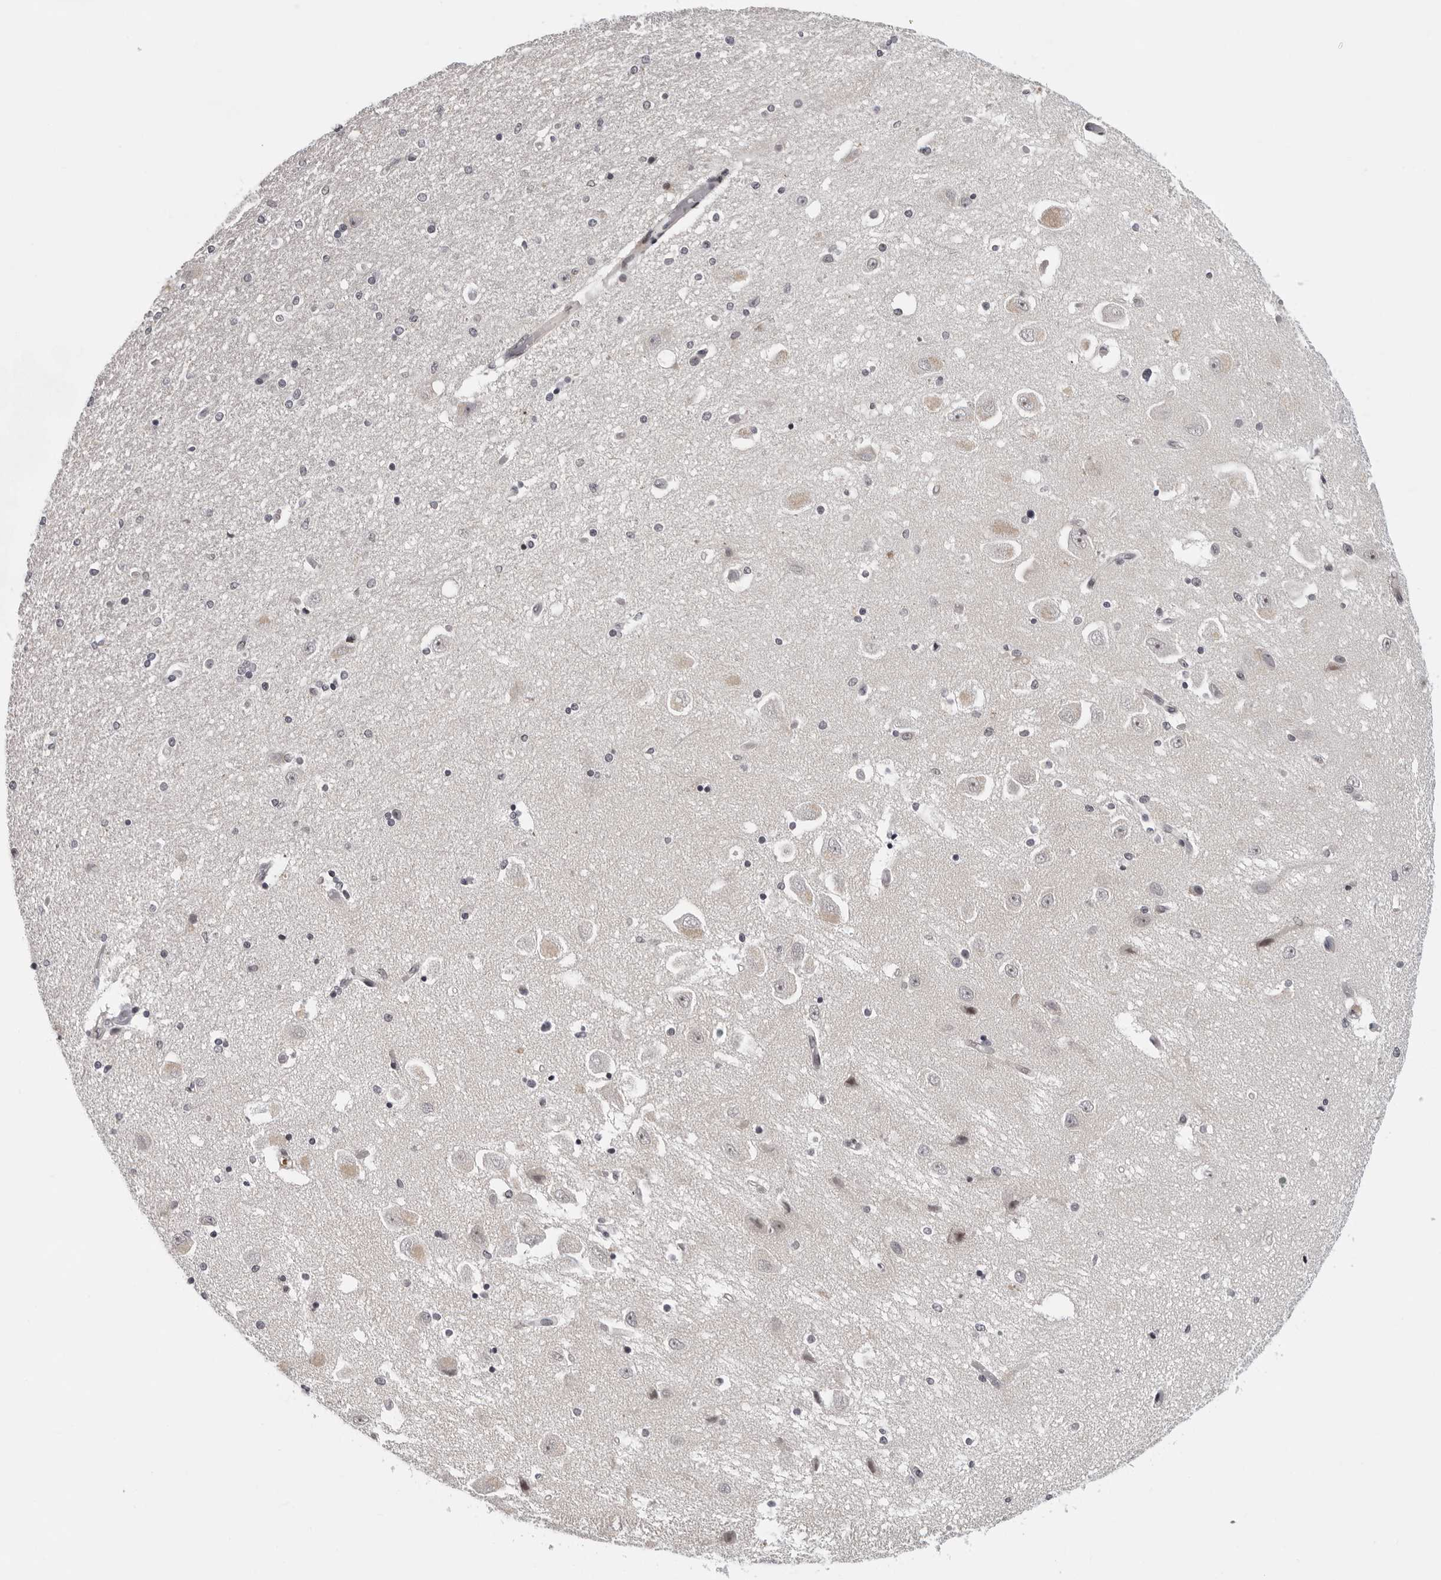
{"staining": {"intensity": "negative", "quantity": "none", "location": "none"}, "tissue": "hippocampus", "cell_type": "Glial cells", "image_type": "normal", "snomed": [{"axis": "morphology", "description": "Normal tissue, NOS"}, {"axis": "topography", "description": "Hippocampus"}], "caption": "Immunohistochemistry (IHC) micrograph of unremarkable hippocampus: human hippocampus stained with DAB shows no significant protein expression in glial cells. Brightfield microscopy of IHC stained with DAB (brown) and hematoxylin (blue), captured at high magnification.", "gene": "PIP4K2C", "patient": {"sex": "female", "age": 54}}